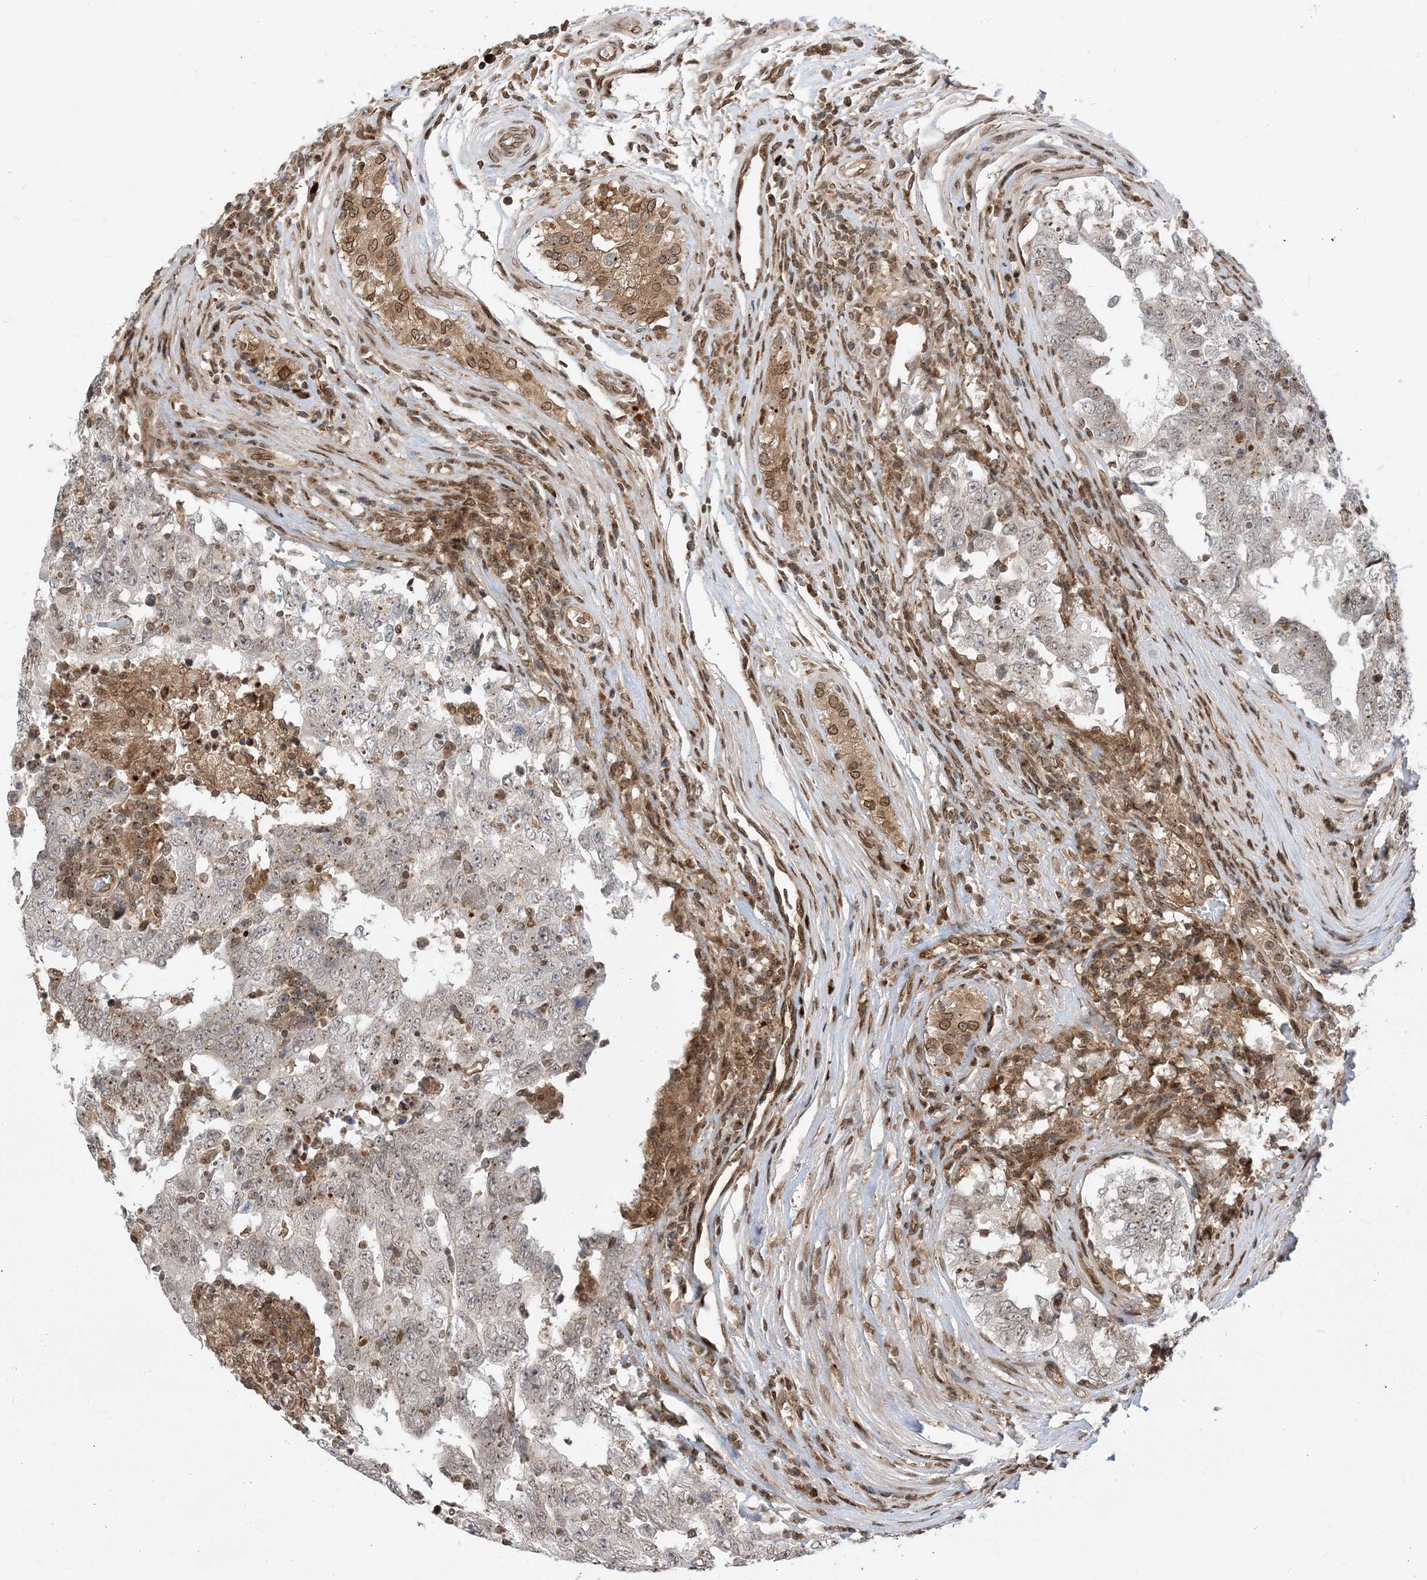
{"staining": {"intensity": "negative", "quantity": "none", "location": "none"}, "tissue": "testis cancer", "cell_type": "Tumor cells", "image_type": "cancer", "snomed": [{"axis": "morphology", "description": "Carcinoma, Embryonal, NOS"}, {"axis": "topography", "description": "Testis"}], "caption": "Testis cancer (embryonal carcinoma) was stained to show a protein in brown. There is no significant positivity in tumor cells.", "gene": "CASP4", "patient": {"sex": "male", "age": 26}}